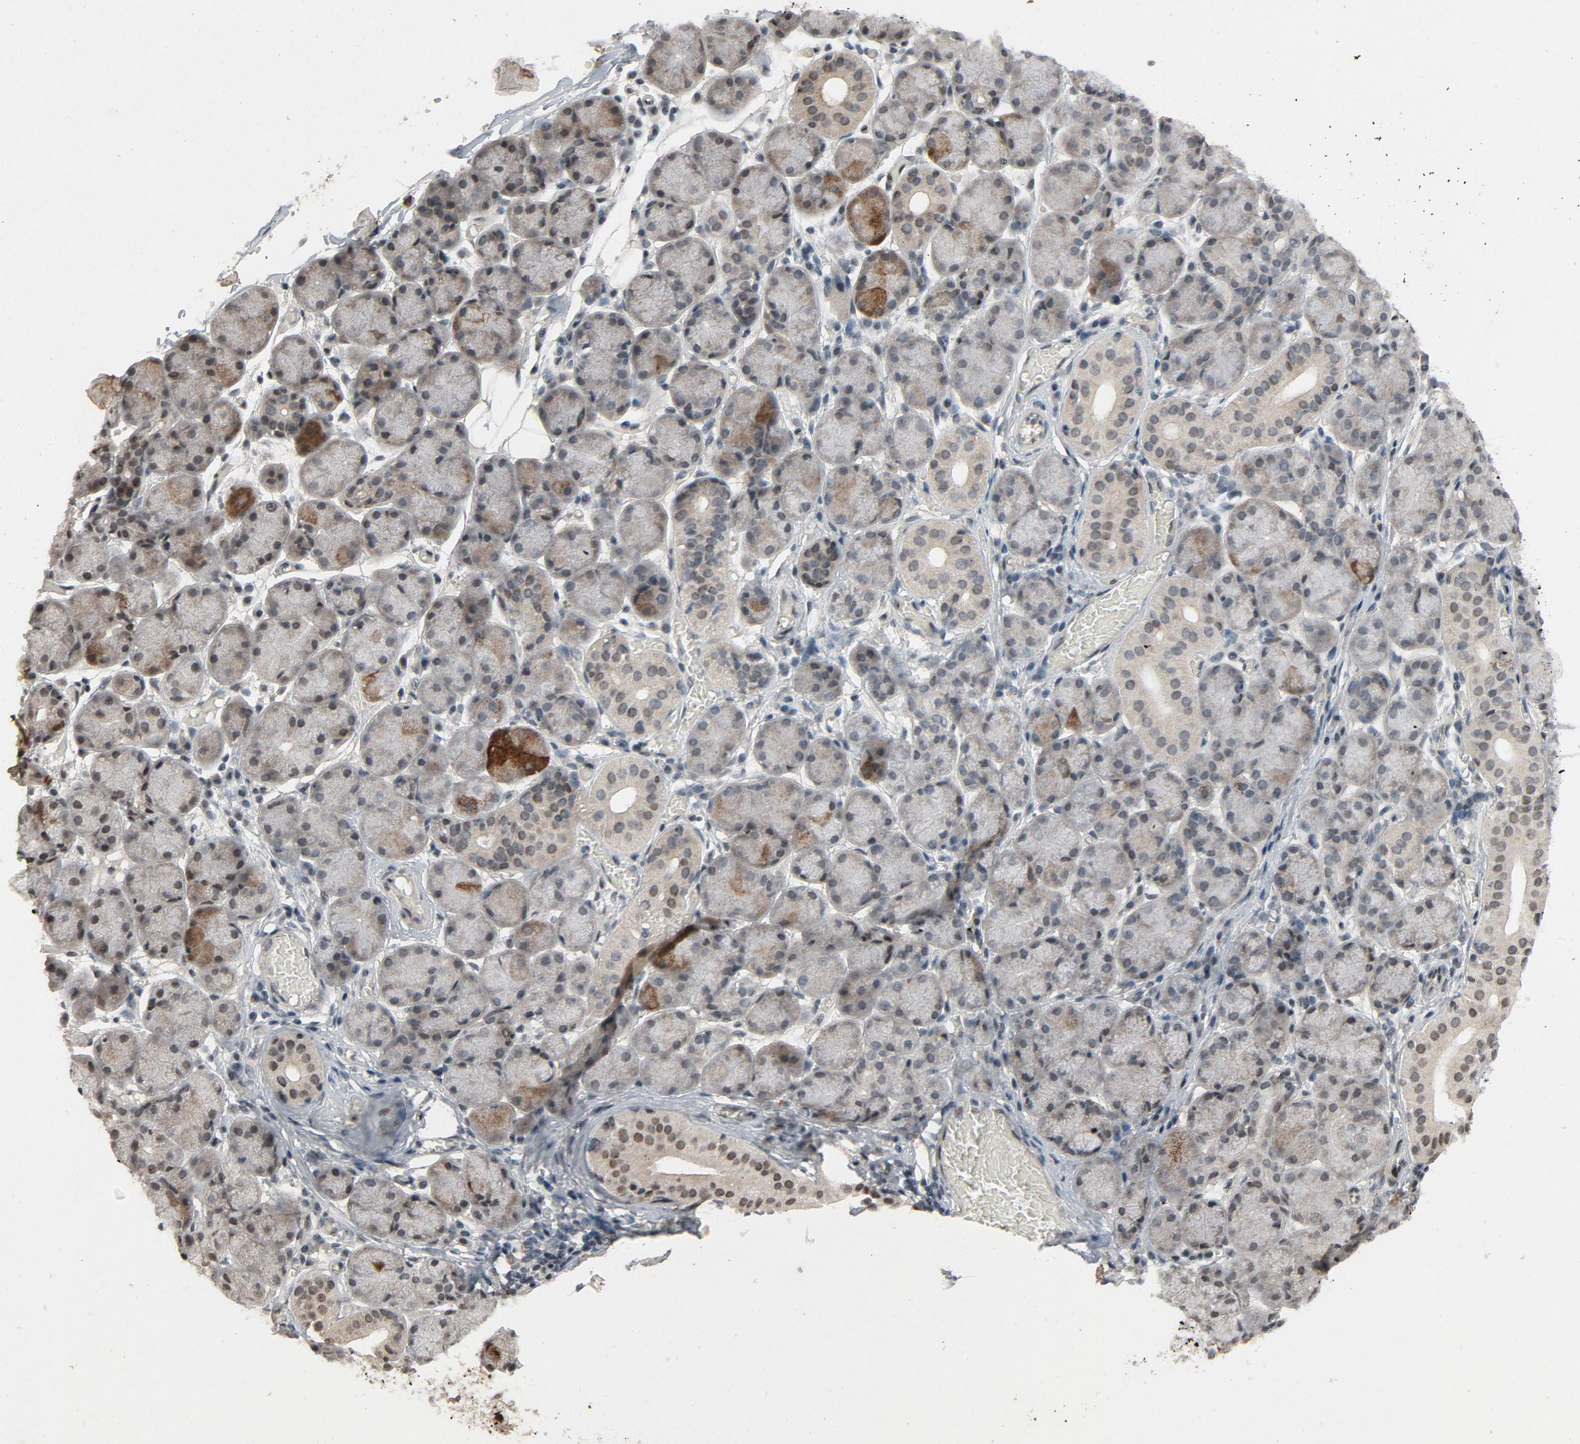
{"staining": {"intensity": "strong", "quantity": ">75%", "location": "cytoplasmic/membranous,nuclear"}, "tissue": "salivary gland", "cell_type": "Glandular cells", "image_type": "normal", "snomed": [{"axis": "morphology", "description": "Normal tissue, NOS"}, {"axis": "topography", "description": "Salivary gland"}], "caption": "This histopathology image displays immunohistochemistry (IHC) staining of unremarkable salivary gland, with high strong cytoplasmic/membranous,nuclear expression in about >75% of glandular cells.", "gene": "SMARCD1", "patient": {"sex": "female", "age": 24}}